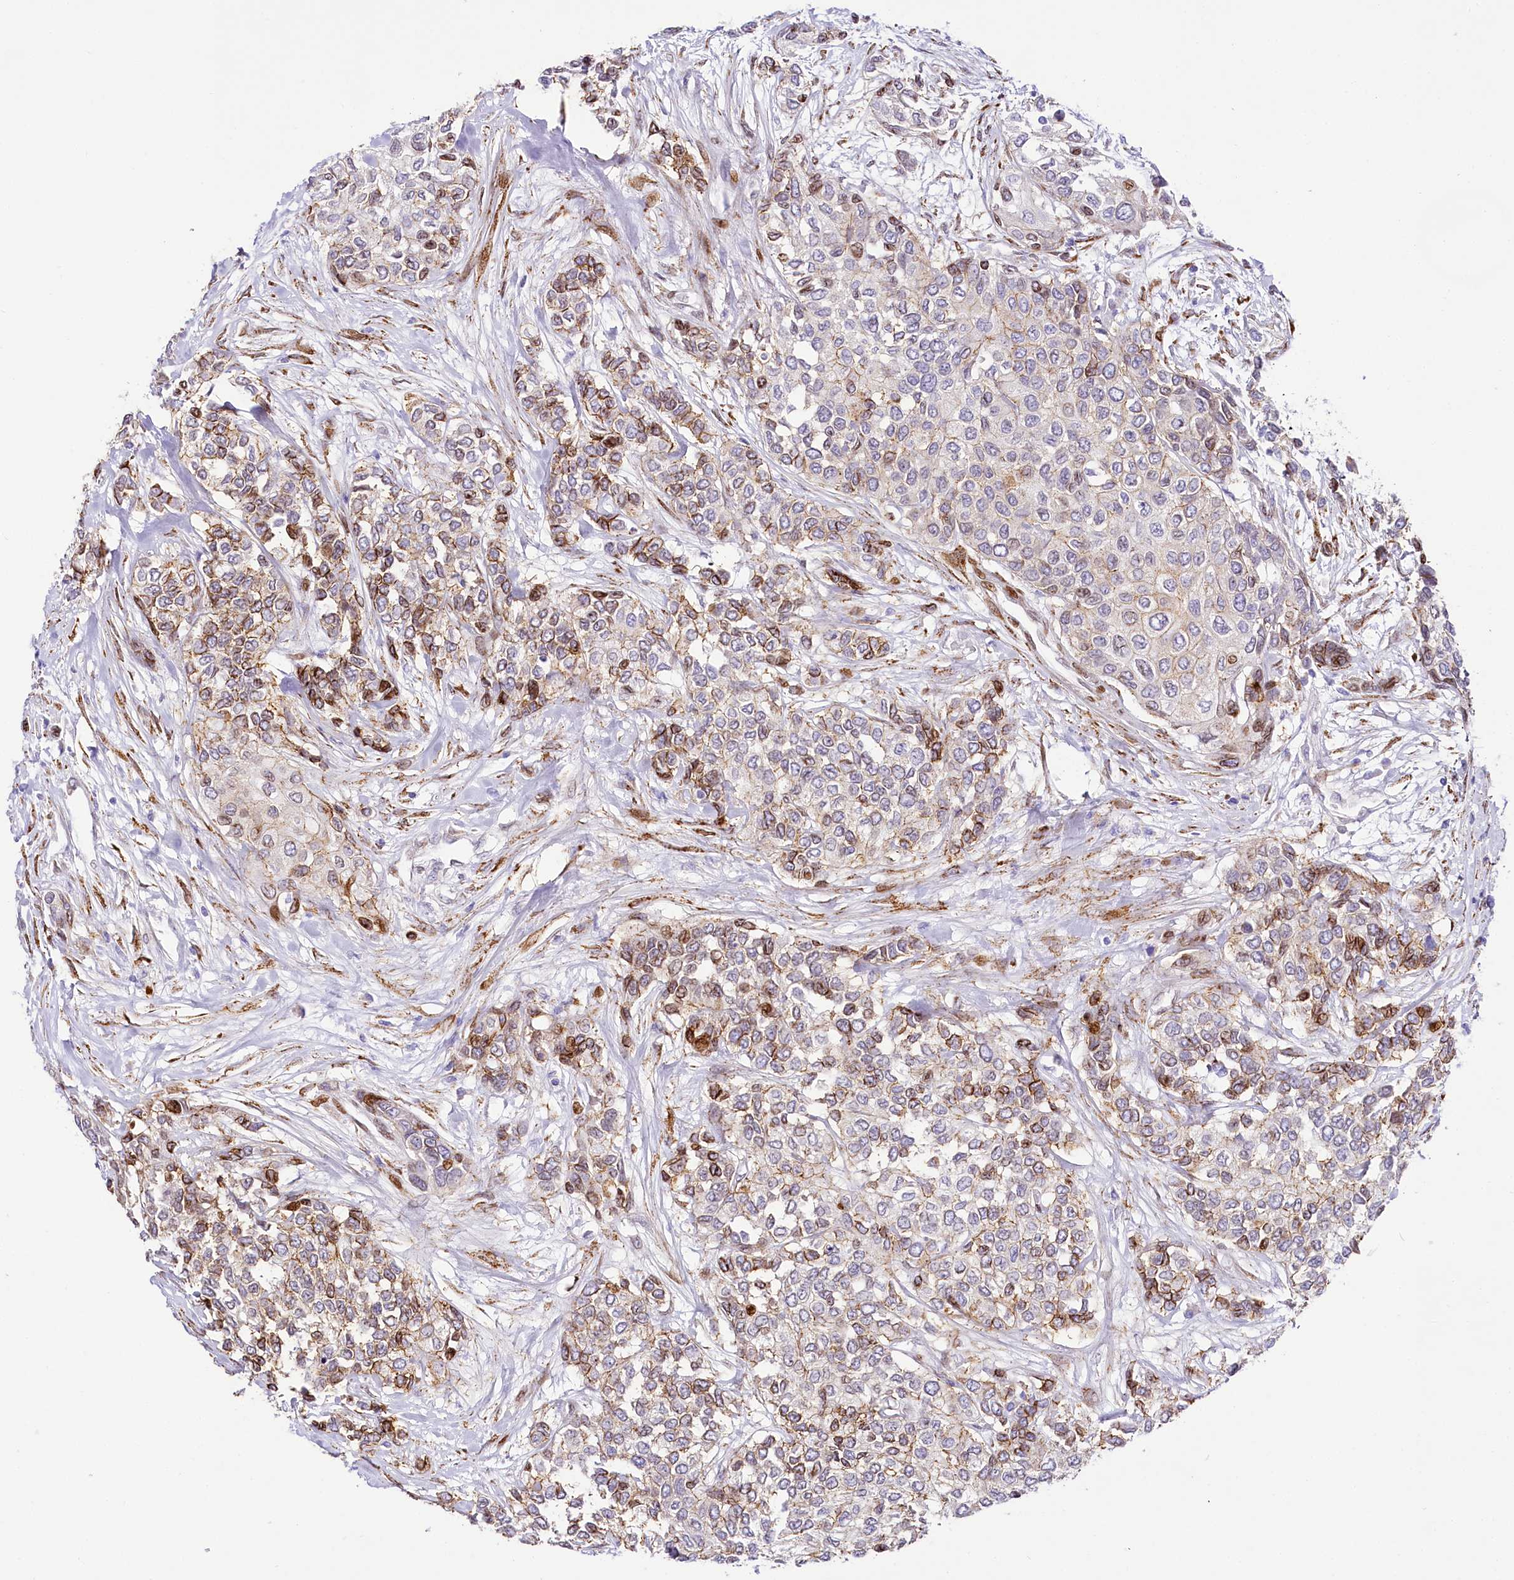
{"staining": {"intensity": "strong", "quantity": "<25%", "location": "cytoplasmic/membranous"}, "tissue": "urothelial cancer", "cell_type": "Tumor cells", "image_type": "cancer", "snomed": [{"axis": "morphology", "description": "Normal tissue, NOS"}, {"axis": "morphology", "description": "Urothelial carcinoma, High grade"}, {"axis": "topography", "description": "Vascular tissue"}, {"axis": "topography", "description": "Urinary bladder"}], "caption": "Immunohistochemical staining of human urothelial cancer reveals medium levels of strong cytoplasmic/membranous expression in approximately <25% of tumor cells. (Brightfield microscopy of DAB IHC at high magnification).", "gene": "PPIP5K2", "patient": {"sex": "female", "age": 56}}